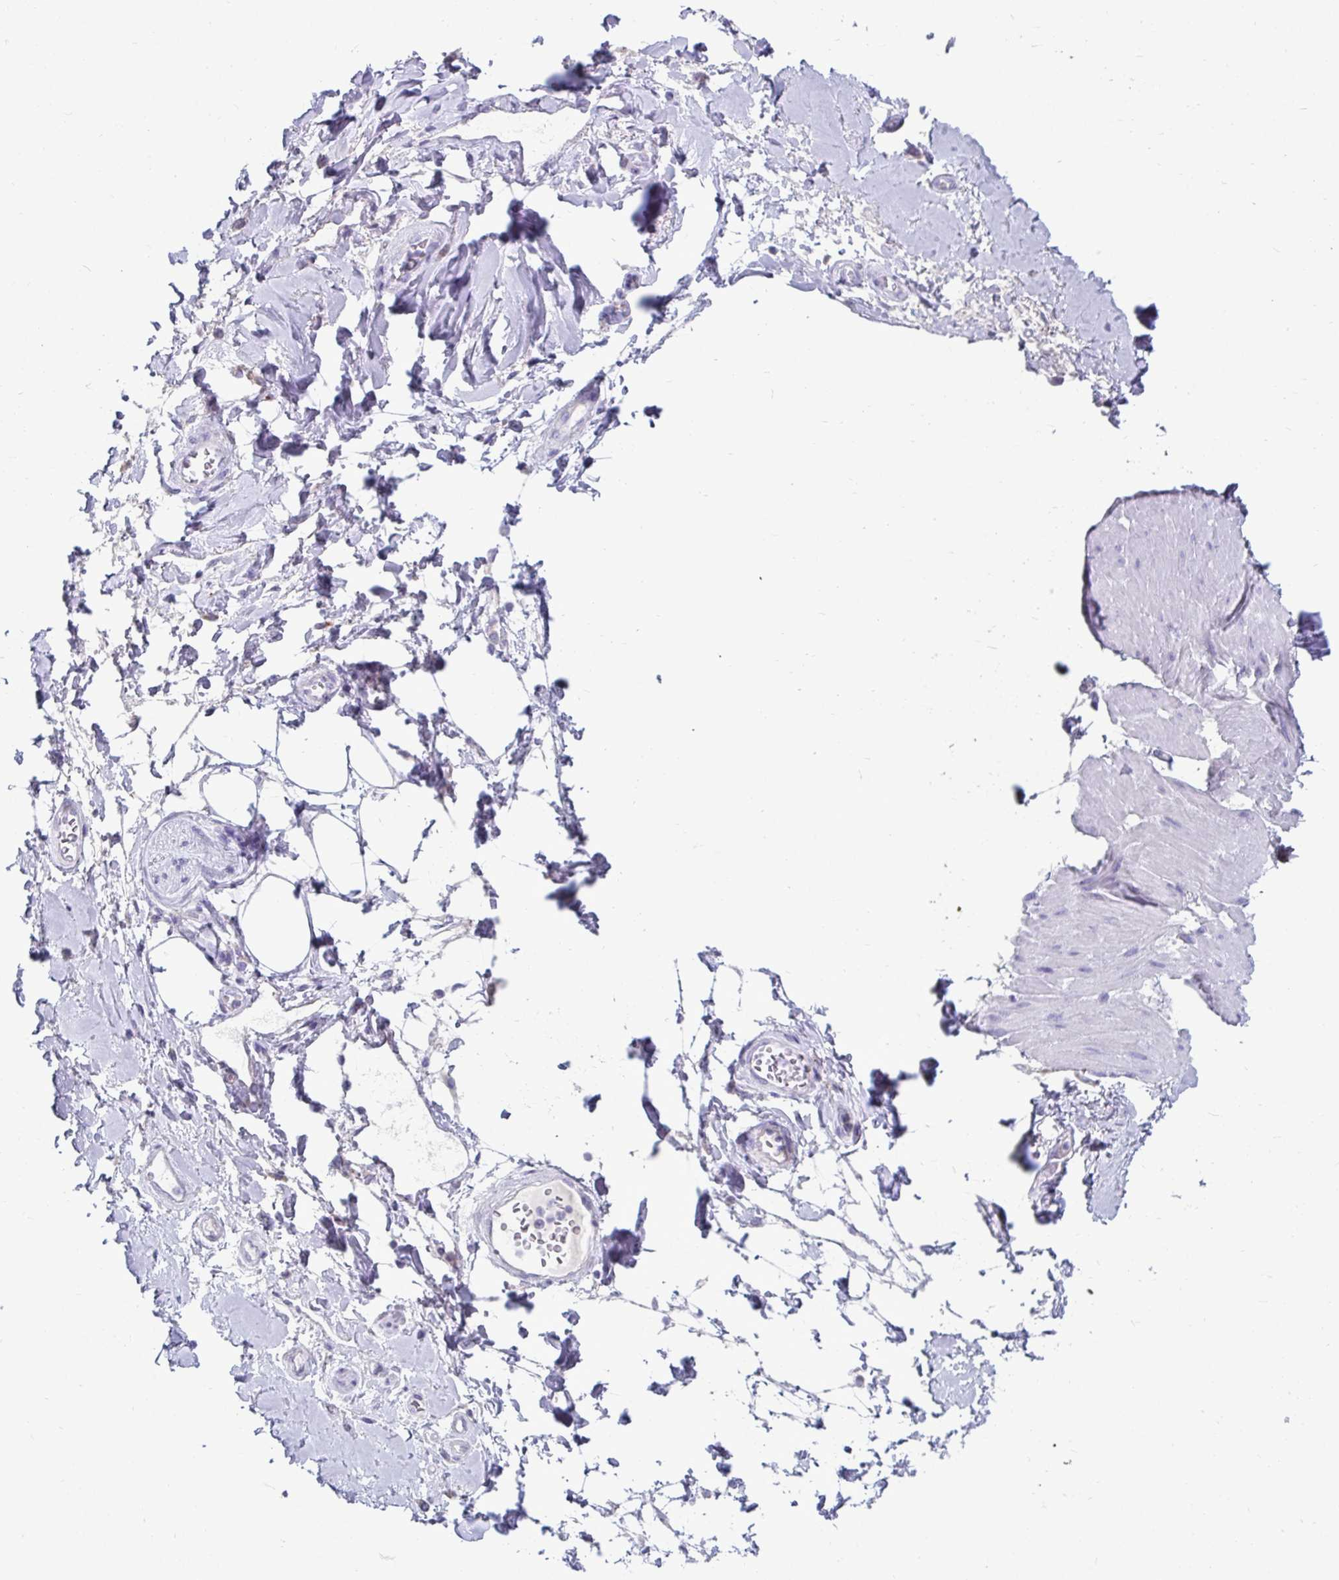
{"staining": {"intensity": "negative", "quantity": "none", "location": "none"}, "tissue": "adipose tissue", "cell_type": "Adipocytes", "image_type": "normal", "snomed": [{"axis": "morphology", "description": "Normal tissue, NOS"}, {"axis": "topography", "description": "Urinary bladder"}, {"axis": "topography", "description": "Peripheral nerve tissue"}], "caption": "IHC photomicrograph of benign adipose tissue: adipose tissue stained with DAB (3,3'-diaminobenzidine) demonstrates no significant protein staining in adipocytes.", "gene": "CTSZ", "patient": {"sex": "female", "age": 60}}